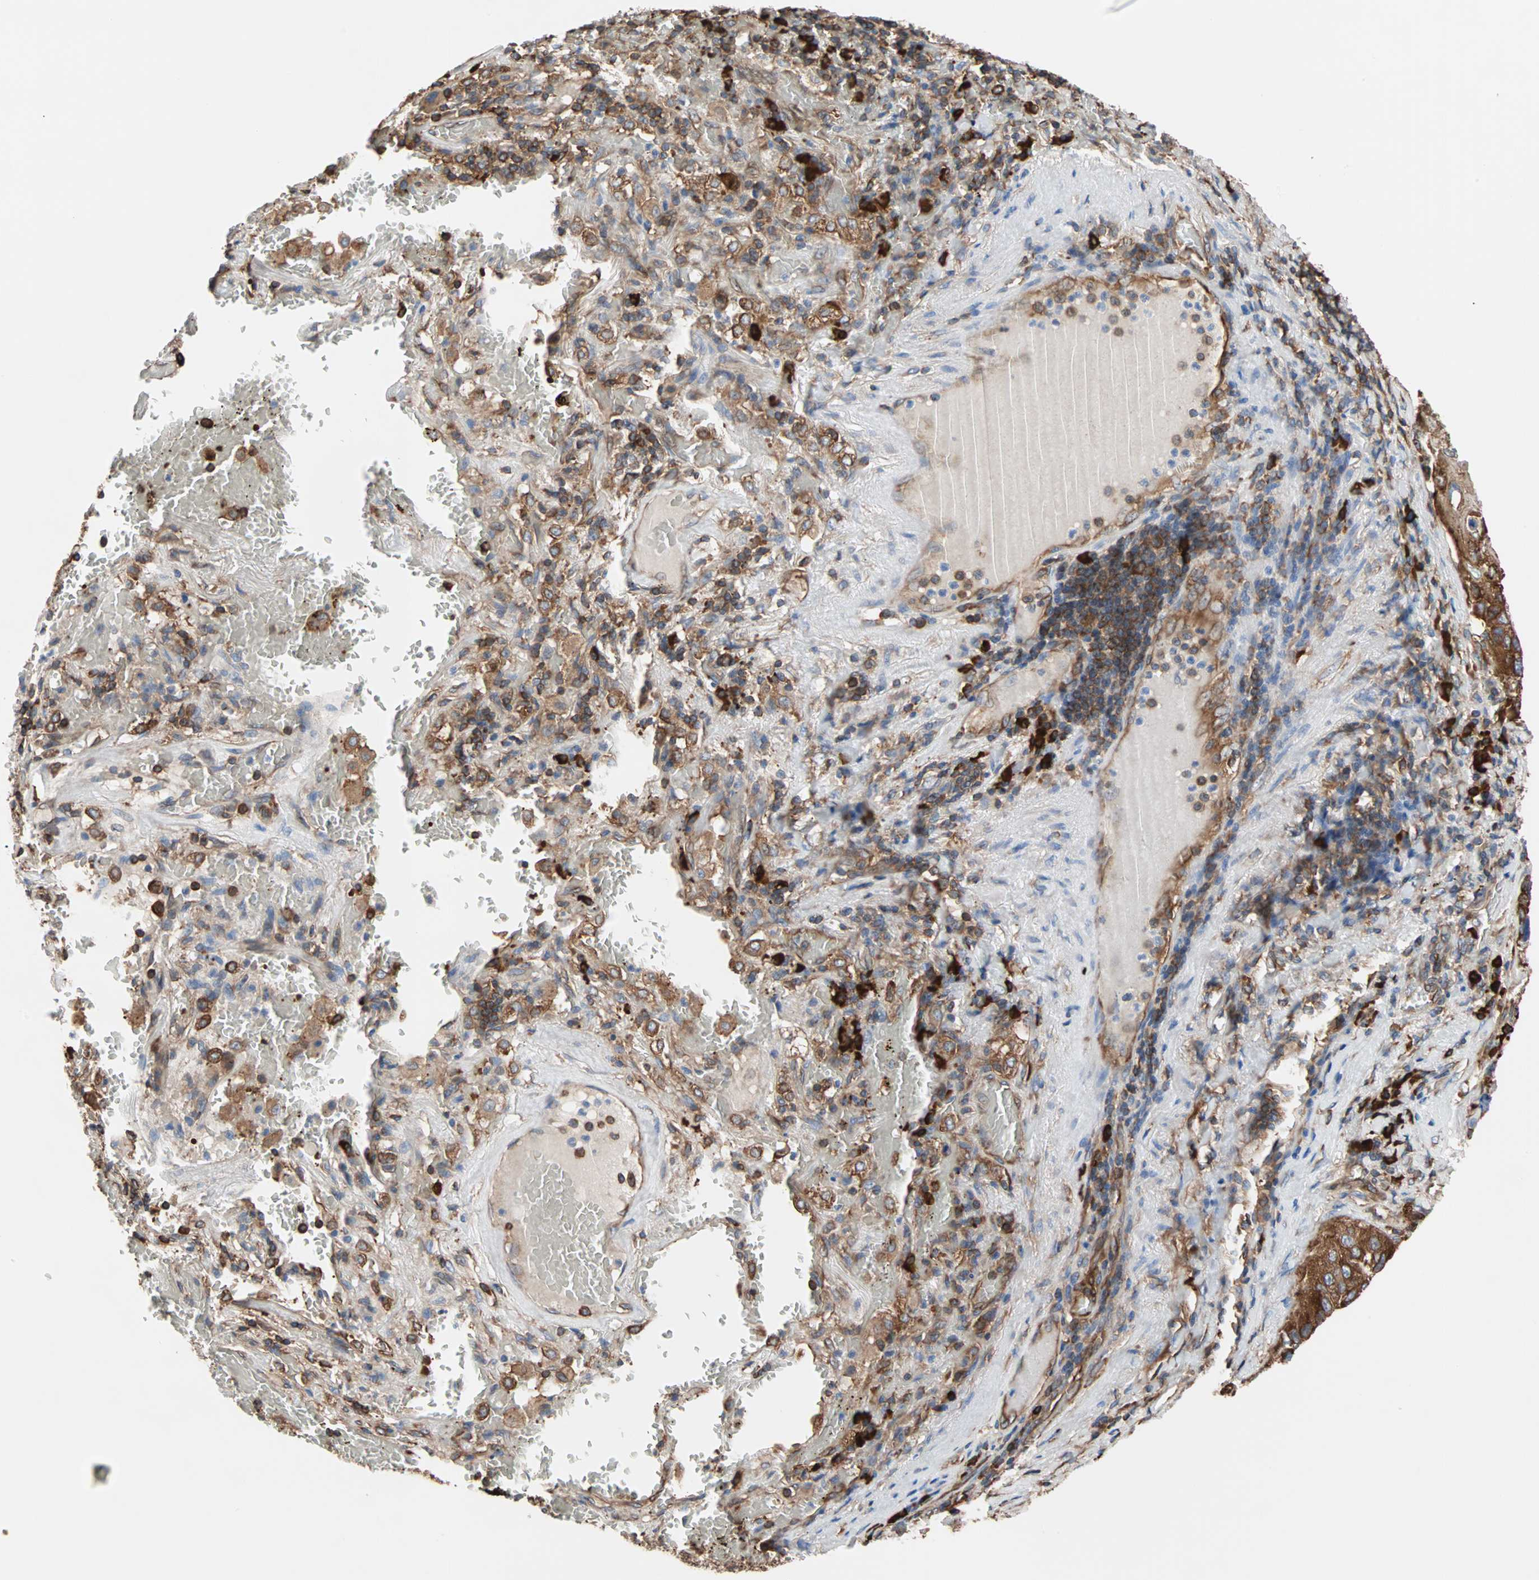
{"staining": {"intensity": "strong", "quantity": ">75%", "location": "cytoplasmic/membranous"}, "tissue": "lung cancer", "cell_type": "Tumor cells", "image_type": "cancer", "snomed": [{"axis": "morphology", "description": "Squamous cell carcinoma, NOS"}, {"axis": "topography", "description": "Lung"}], "caption": "DAB (3,3'-diaminobenzidine) immunohistochemical staining of human lung cancer (squamous cell carcinoma) demonstrates strong cytoplasmic/membranous protein positivity in about >75% of tumor cells.", "gene": "EEF2", "patient": {"sex": "male", "age": 57}}